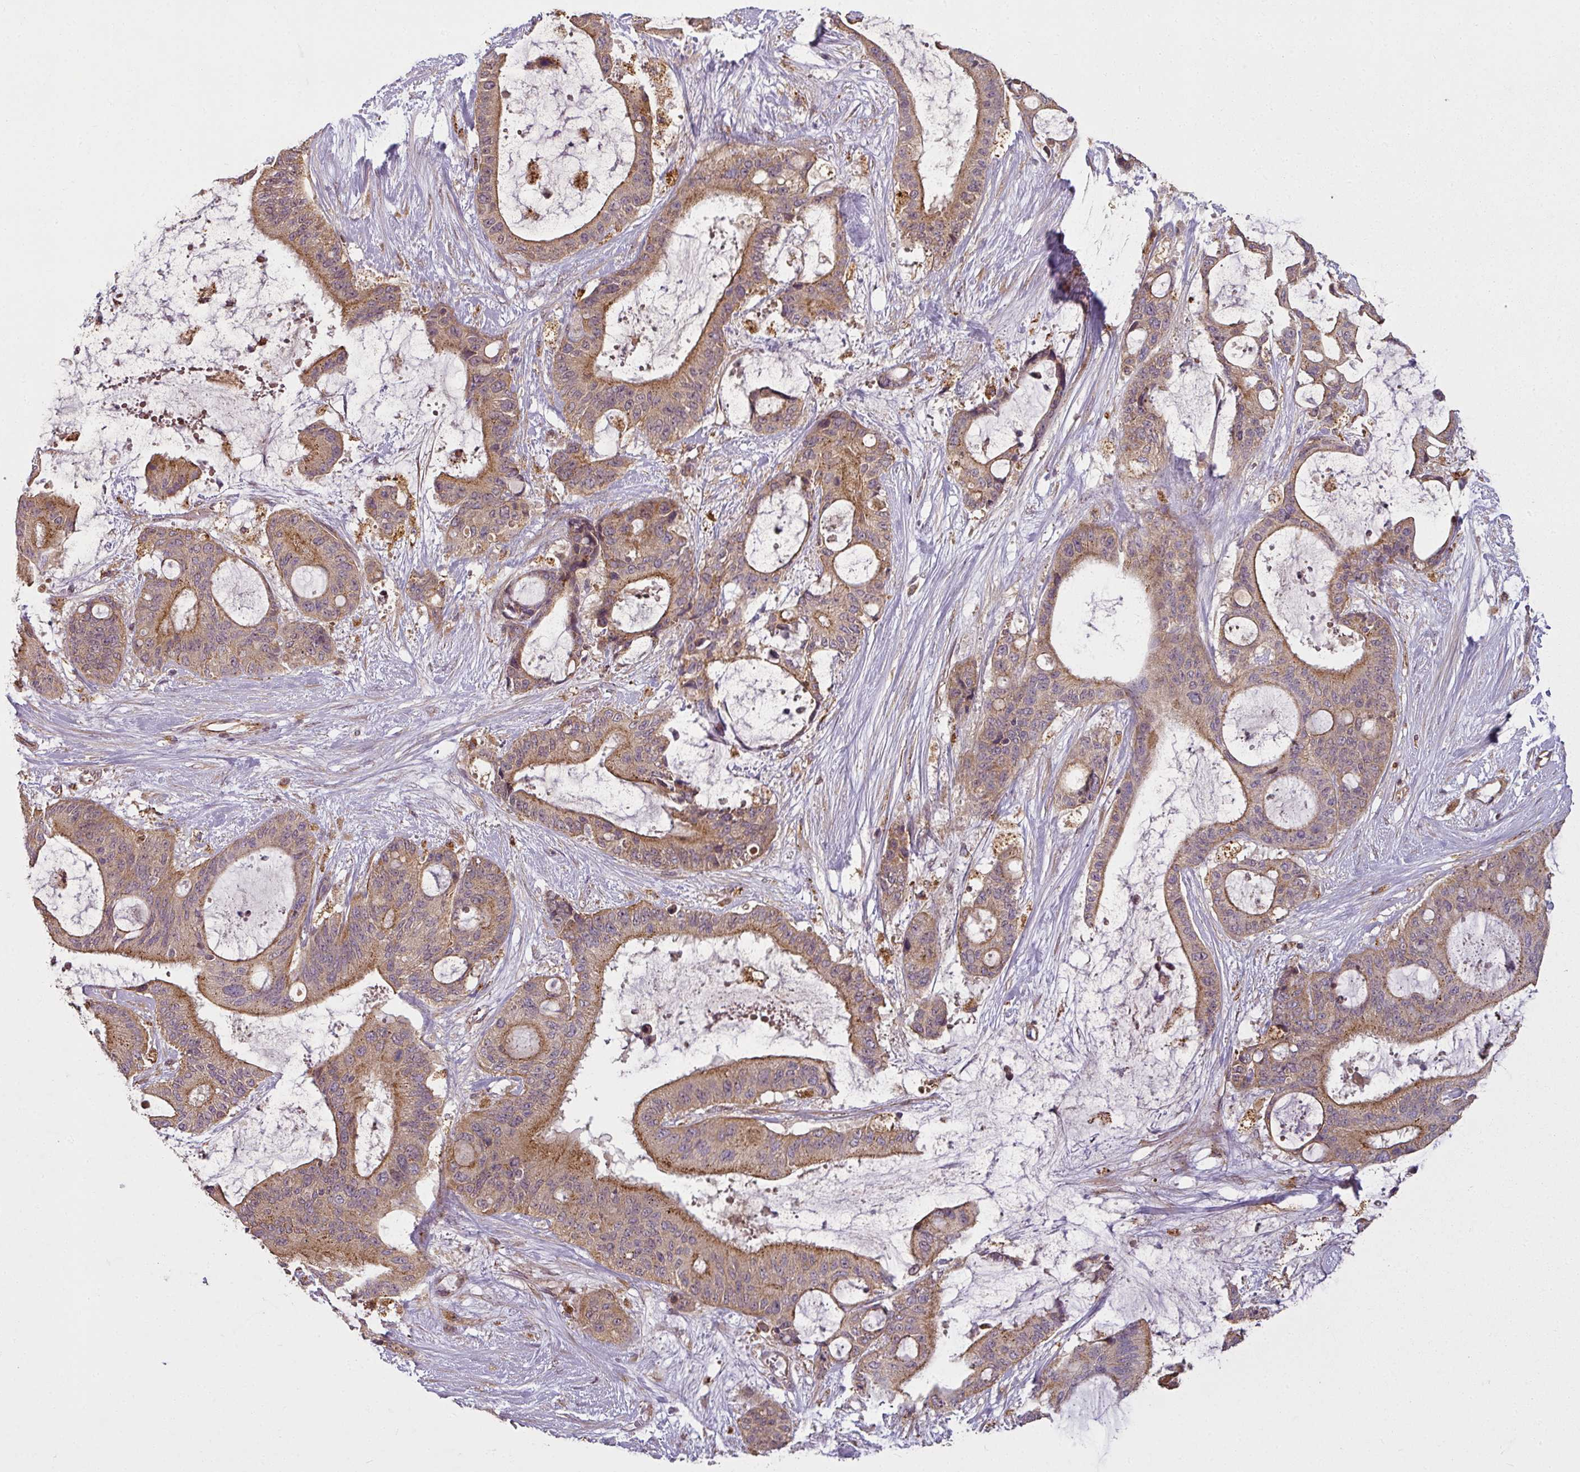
{"staining": {"intensity": "moderate", "quantity": ">75%", "location": "cytoplasmic/membranous"}, "tissue": "liver cancer", "cell_type": "Tumor cells", "image_type": "cancer", "snomed": [{"axis": "morphology", "description": "Normal tissue, NOS"}, {"axis": "morphology", "description": "Cholangiocarcinoma"}, {"axis": "topography", "description": "Liver"}, {"axis": "topography", "description": "Peripheral nerve tissue"}], "caption": "The immunohistochemical stain highlights moderate cytoplasmic/membranous expression in tumor cells of liver cancer (cholangiocarcinoma) tissue. (brown staining indicates protein expression, while blue staining denotes nuclei).", "gene": "DIMT1", "patient": {"sex": "female", "age": 73}}